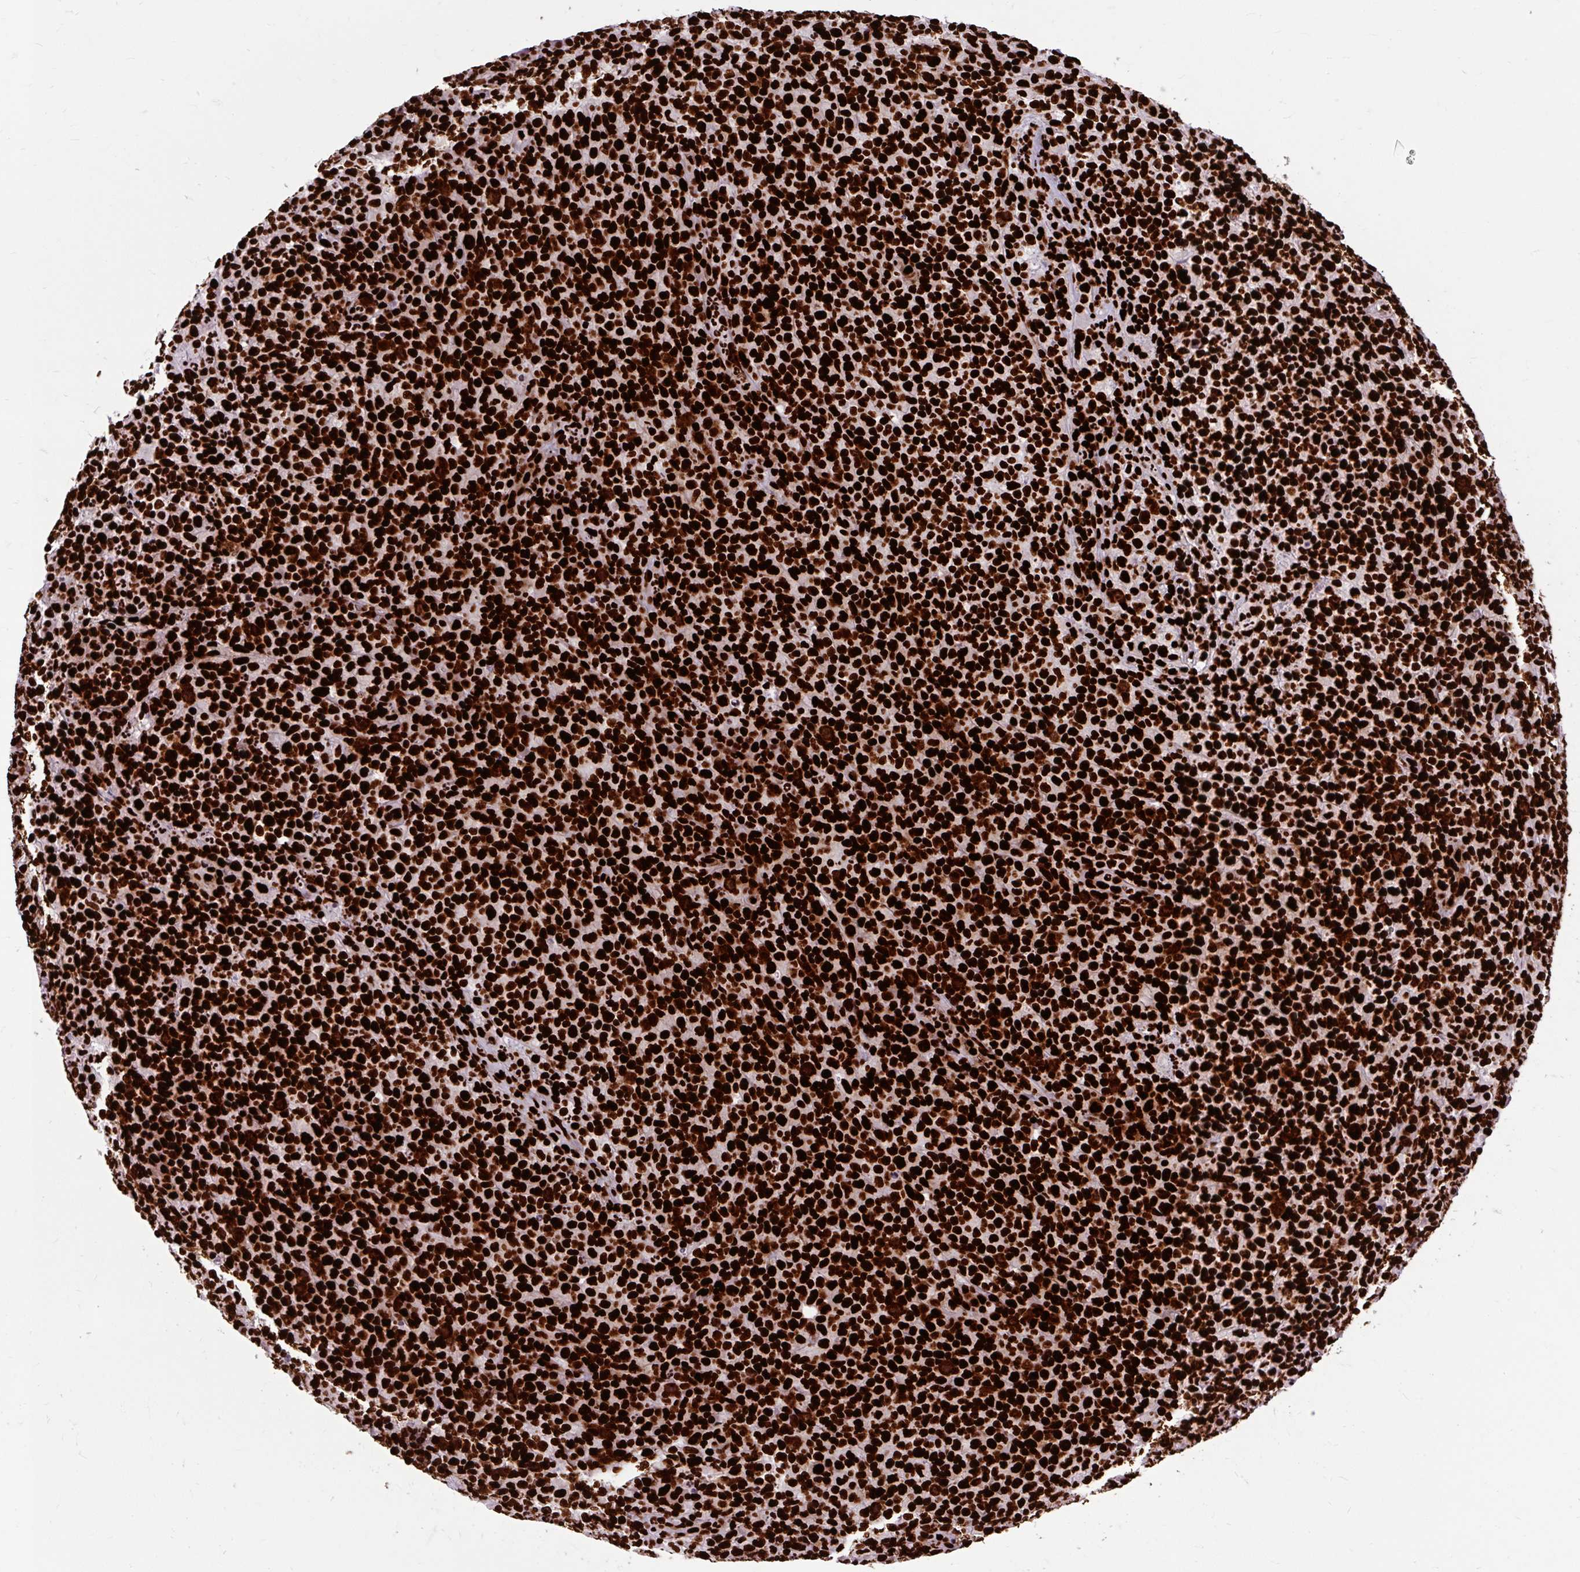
{"staining": {"intensity": "strong", "quantity": ">75%", "location": "nuclear"}, "tissue": "lymphoma", "cell_type": "Tumor cells", "image_type": "cancer", "snomed": [{"axis": "morphology", "description": "Malignant lymphoma, non-Hodgkin's type, High grade"}, {"axis": "topography", "description": "Lymph node"}], "caption": "Tumor cells demonstrate strong nuclear positivity in about >75% of cells in lymphoma. (DAB IHC with brightfield microscopy, high magnification).", "gene": "FUS", "patient": {"sex": "male", "age": 54}}